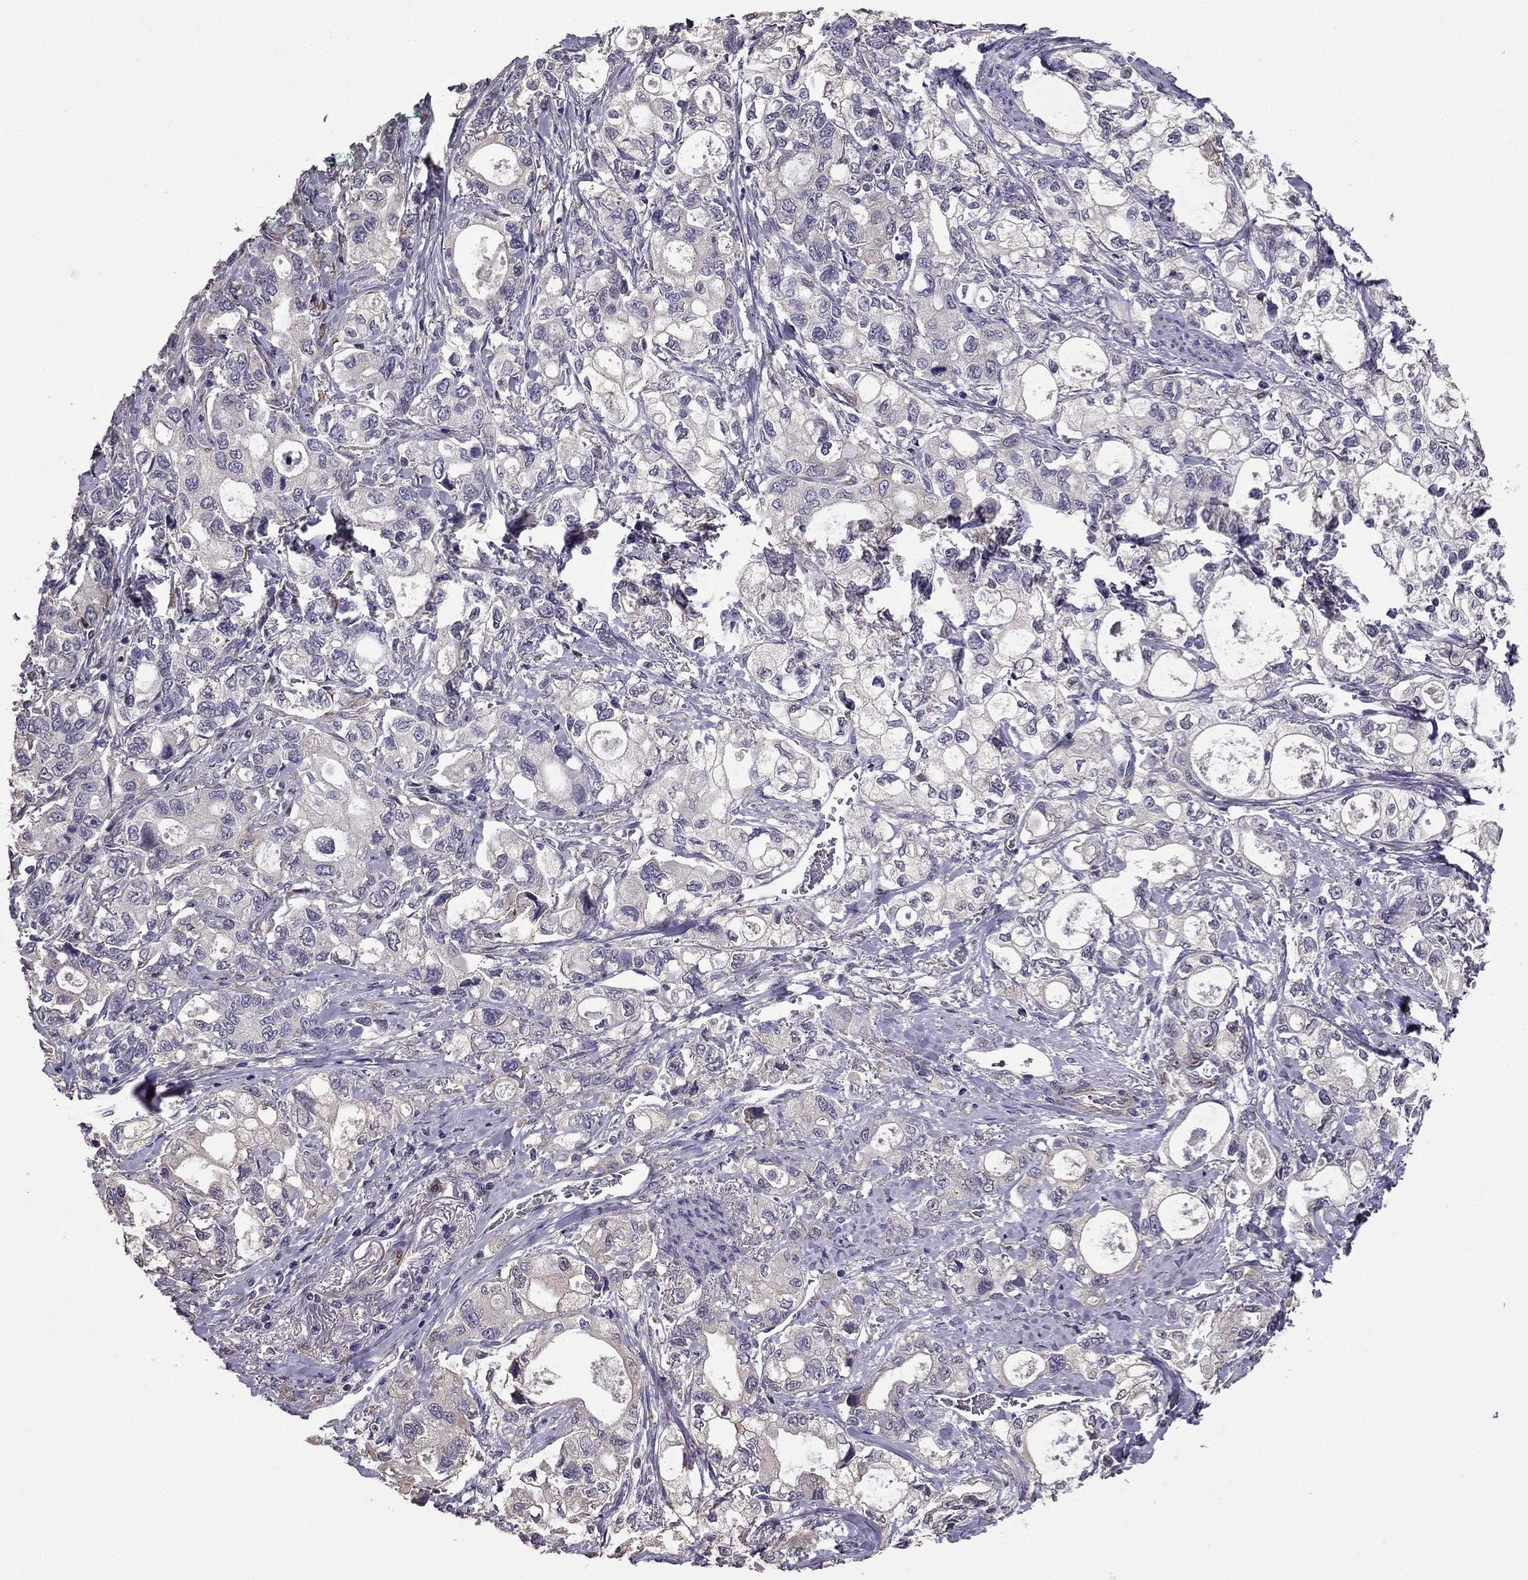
{"staining": {"intensity": "negative", "quantity": "none", "location": "none"}, "tissue": "stomach cancer", "cell_type": "Tumor cells", "image_type": "cancer", "snomed": [{"axis": "morphology", "description": "Adenocarcinoma, NOS"}, {"axis": "topography", "description": "Stomach"}], "caption": "Stomach cancer (adenocarcinoma) stained for a protein using immunohistochemistry (IHC) shows no expression tumor cells.", "gene": "CDH9", "patient": {"sex": "male", "age": 63}}